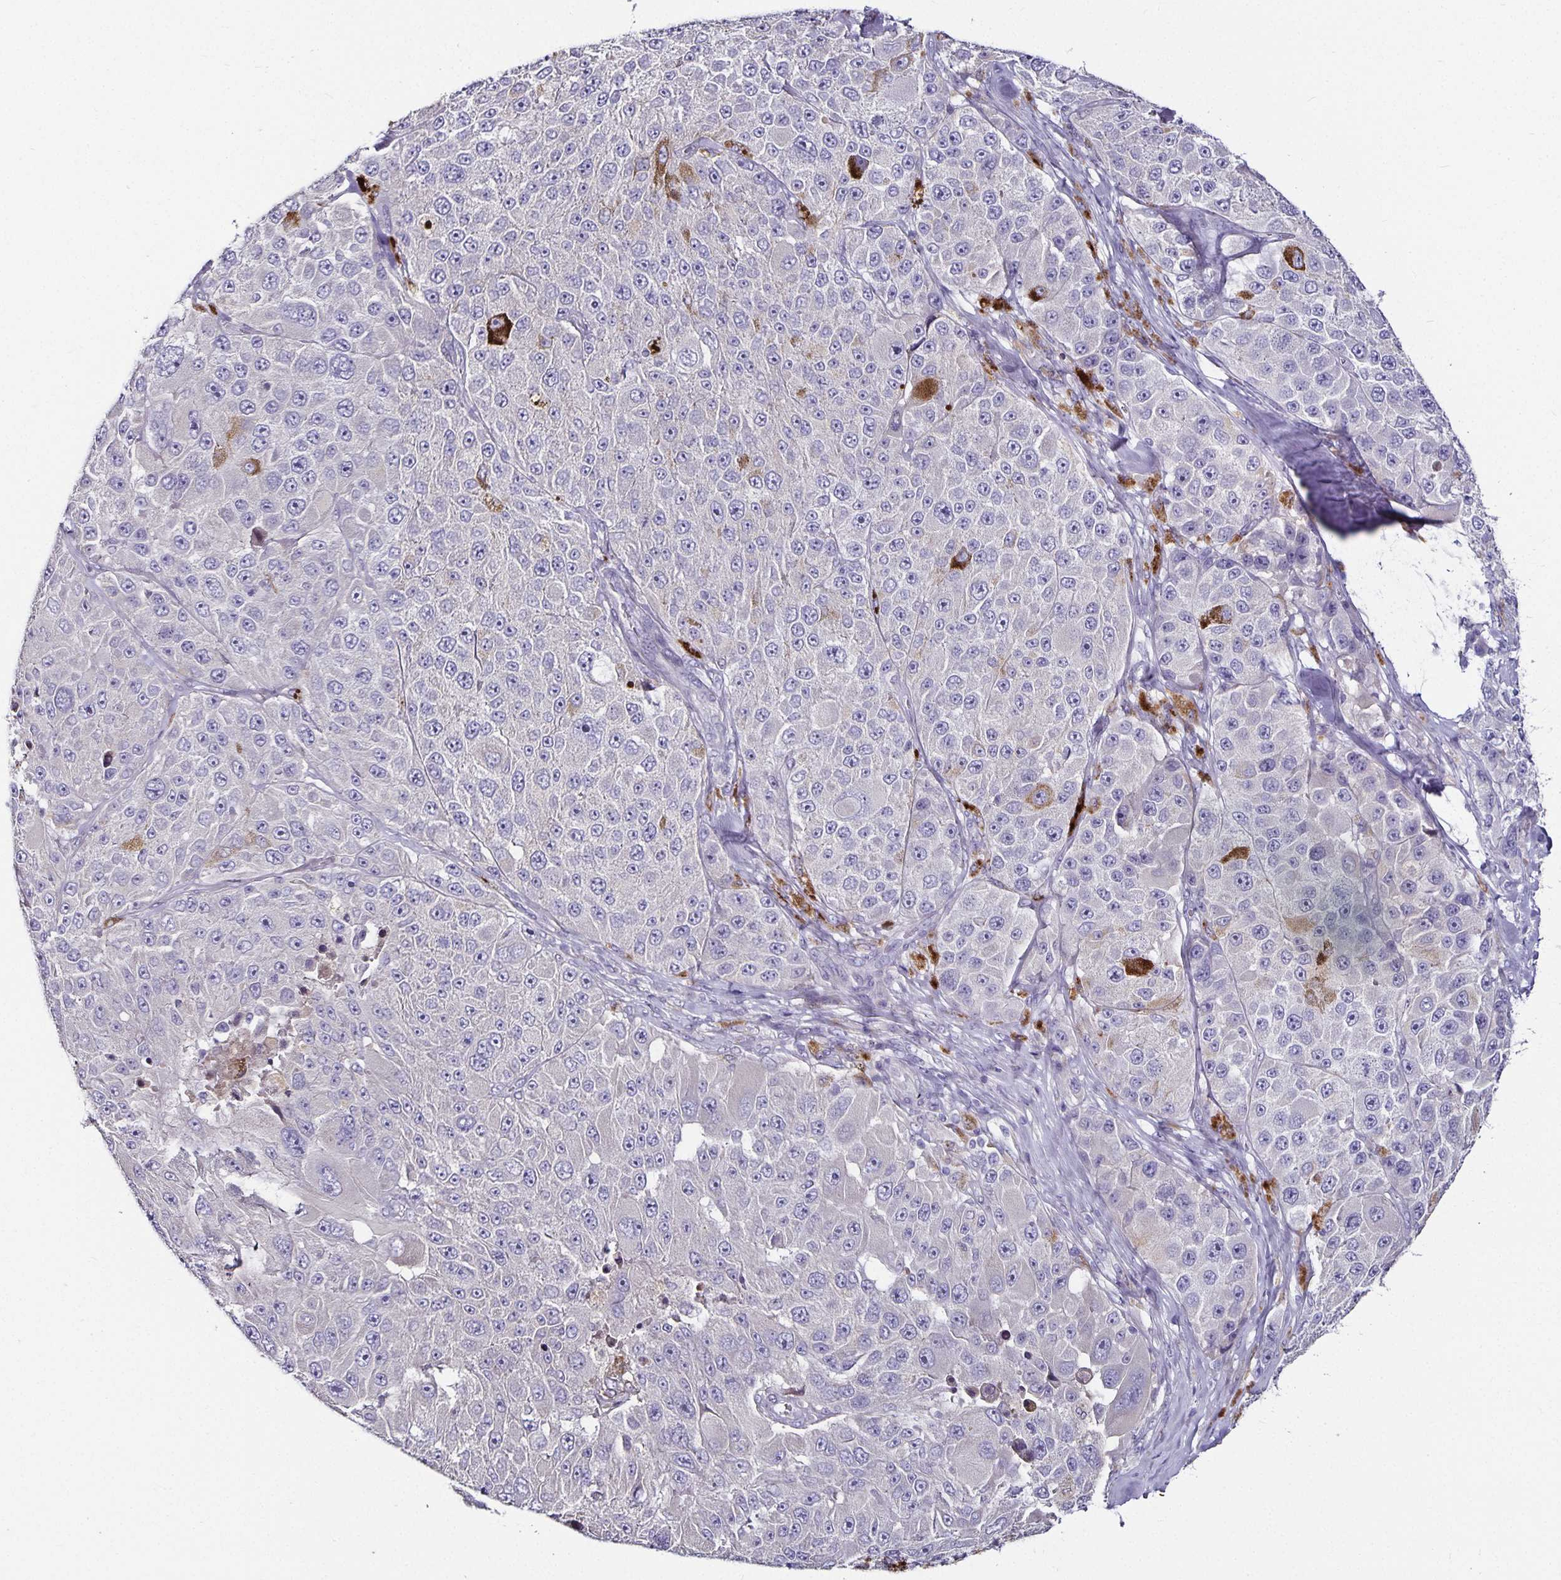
{"staining": {"intensity": "negative", "quantity": "none", "location": "none"}, "tissue": "melanoma", "cell_type": "Tumor cells", "image_type": "cancer", "snomed": [{"axis": "morphology", "description": "Malignant melanoma, Metastatic site"}, {"axis": "topography", "description": "Lymph node"}], "caption": "An IHC photomicrograph of malignant melanoma (metastatic site) is shown. There is no staining in tumor cells of malignant melanoma (metastatic site).", "gene": "CA12", "patient": {"sex": "male", "age": 62}}